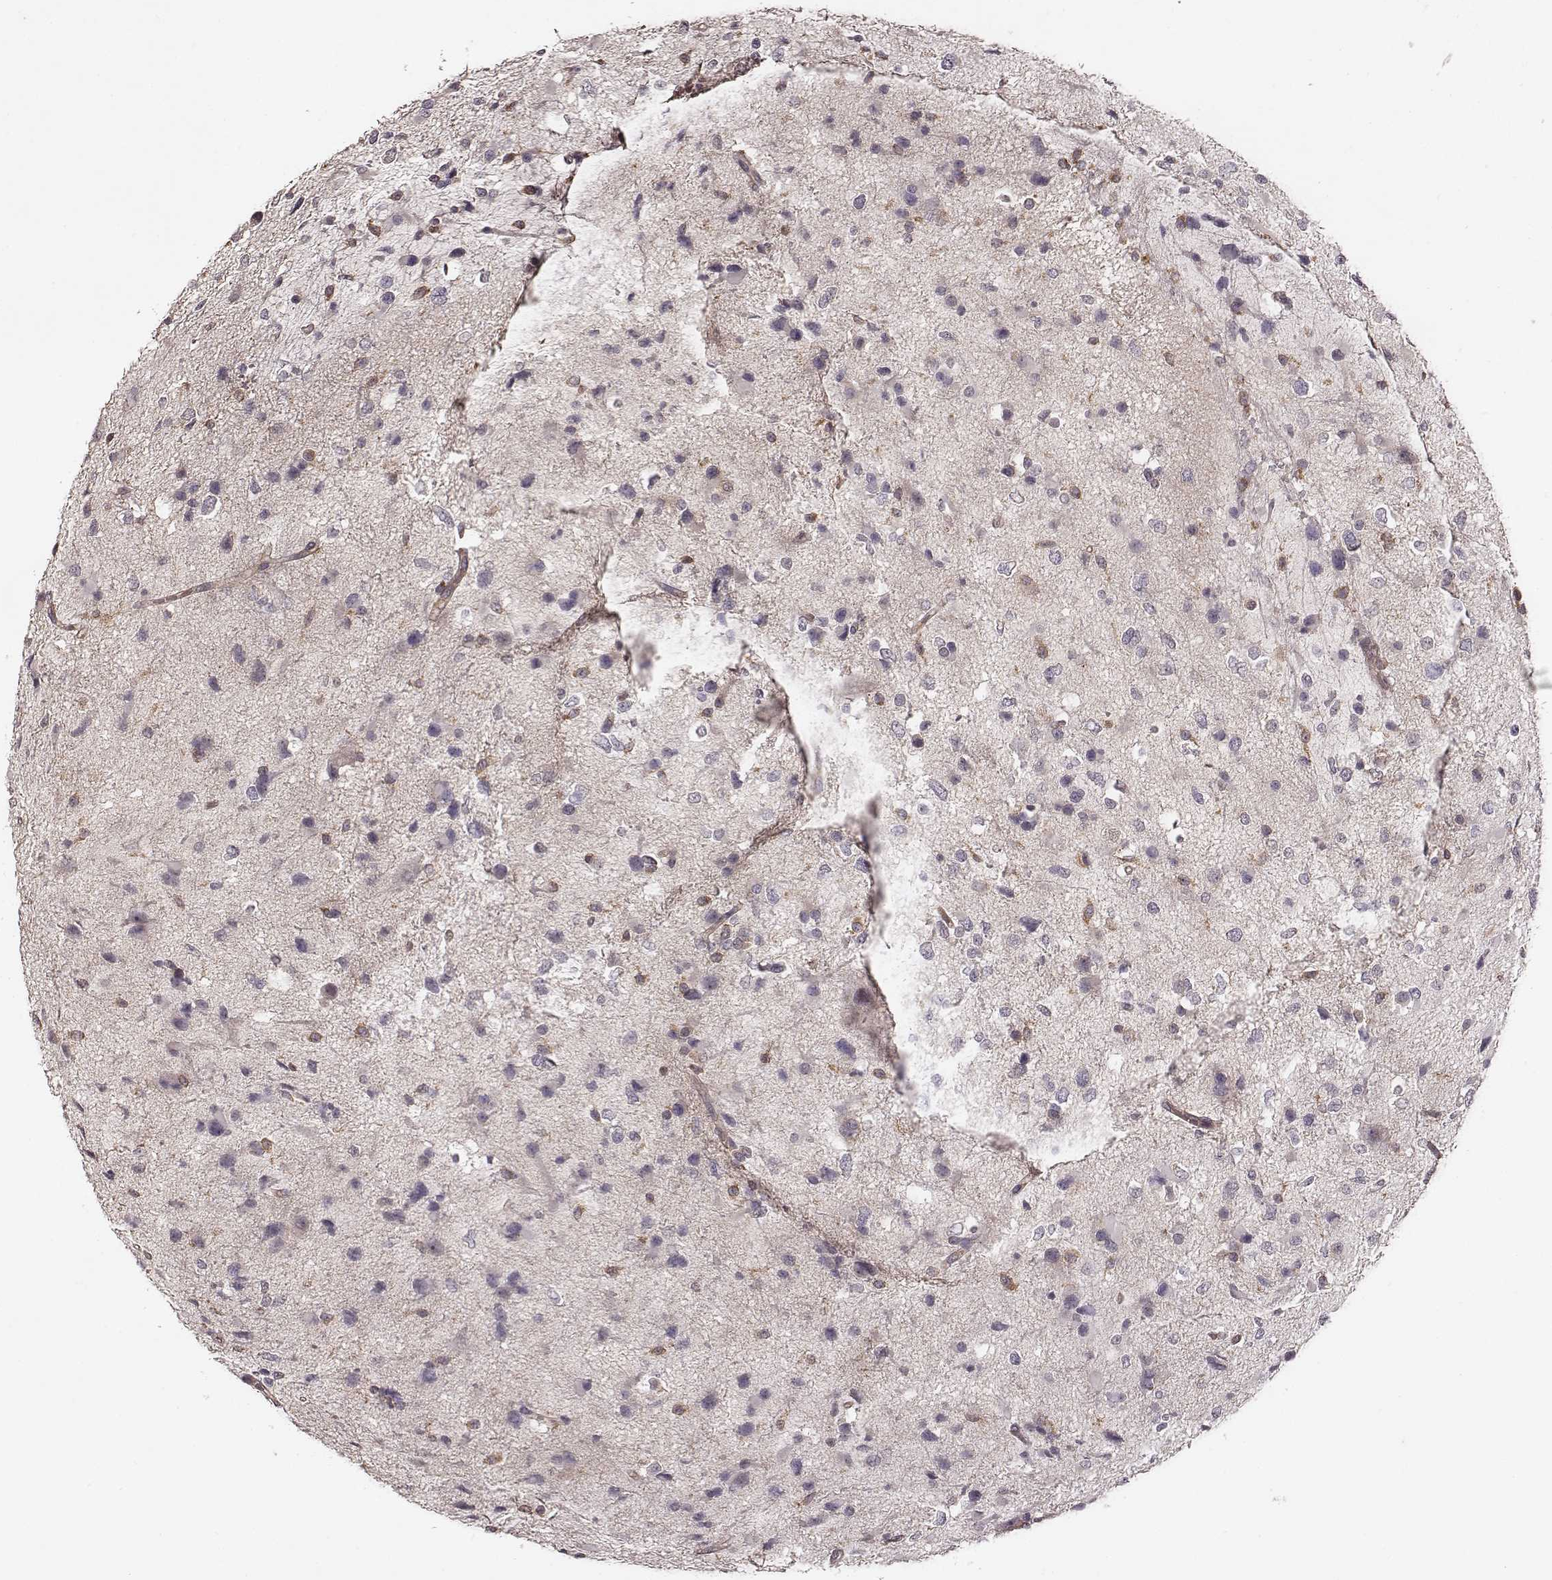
{"staining": {"intensity": "negative", "quantity": "none", "location": "none"}, "tissue": "glioma", "cell_type": "Tumor cells", "image_type": "cancer", "snomed": [{"axis": "morphology", "description": "Glioma, malignant, Low grade"}, {"axis": "topography", "description": "Brain"}], "caption": "Immunohistochemical staining of glioma demonstrates no significant positivity in tumor cells. (Brightfield microscopy of DAB (3,3'-diaminobenzidine) immunohistochemistry (IHC) at high magnification).", "gene": "VPS26A", "patient": {"sex": "female", "age": 32}}